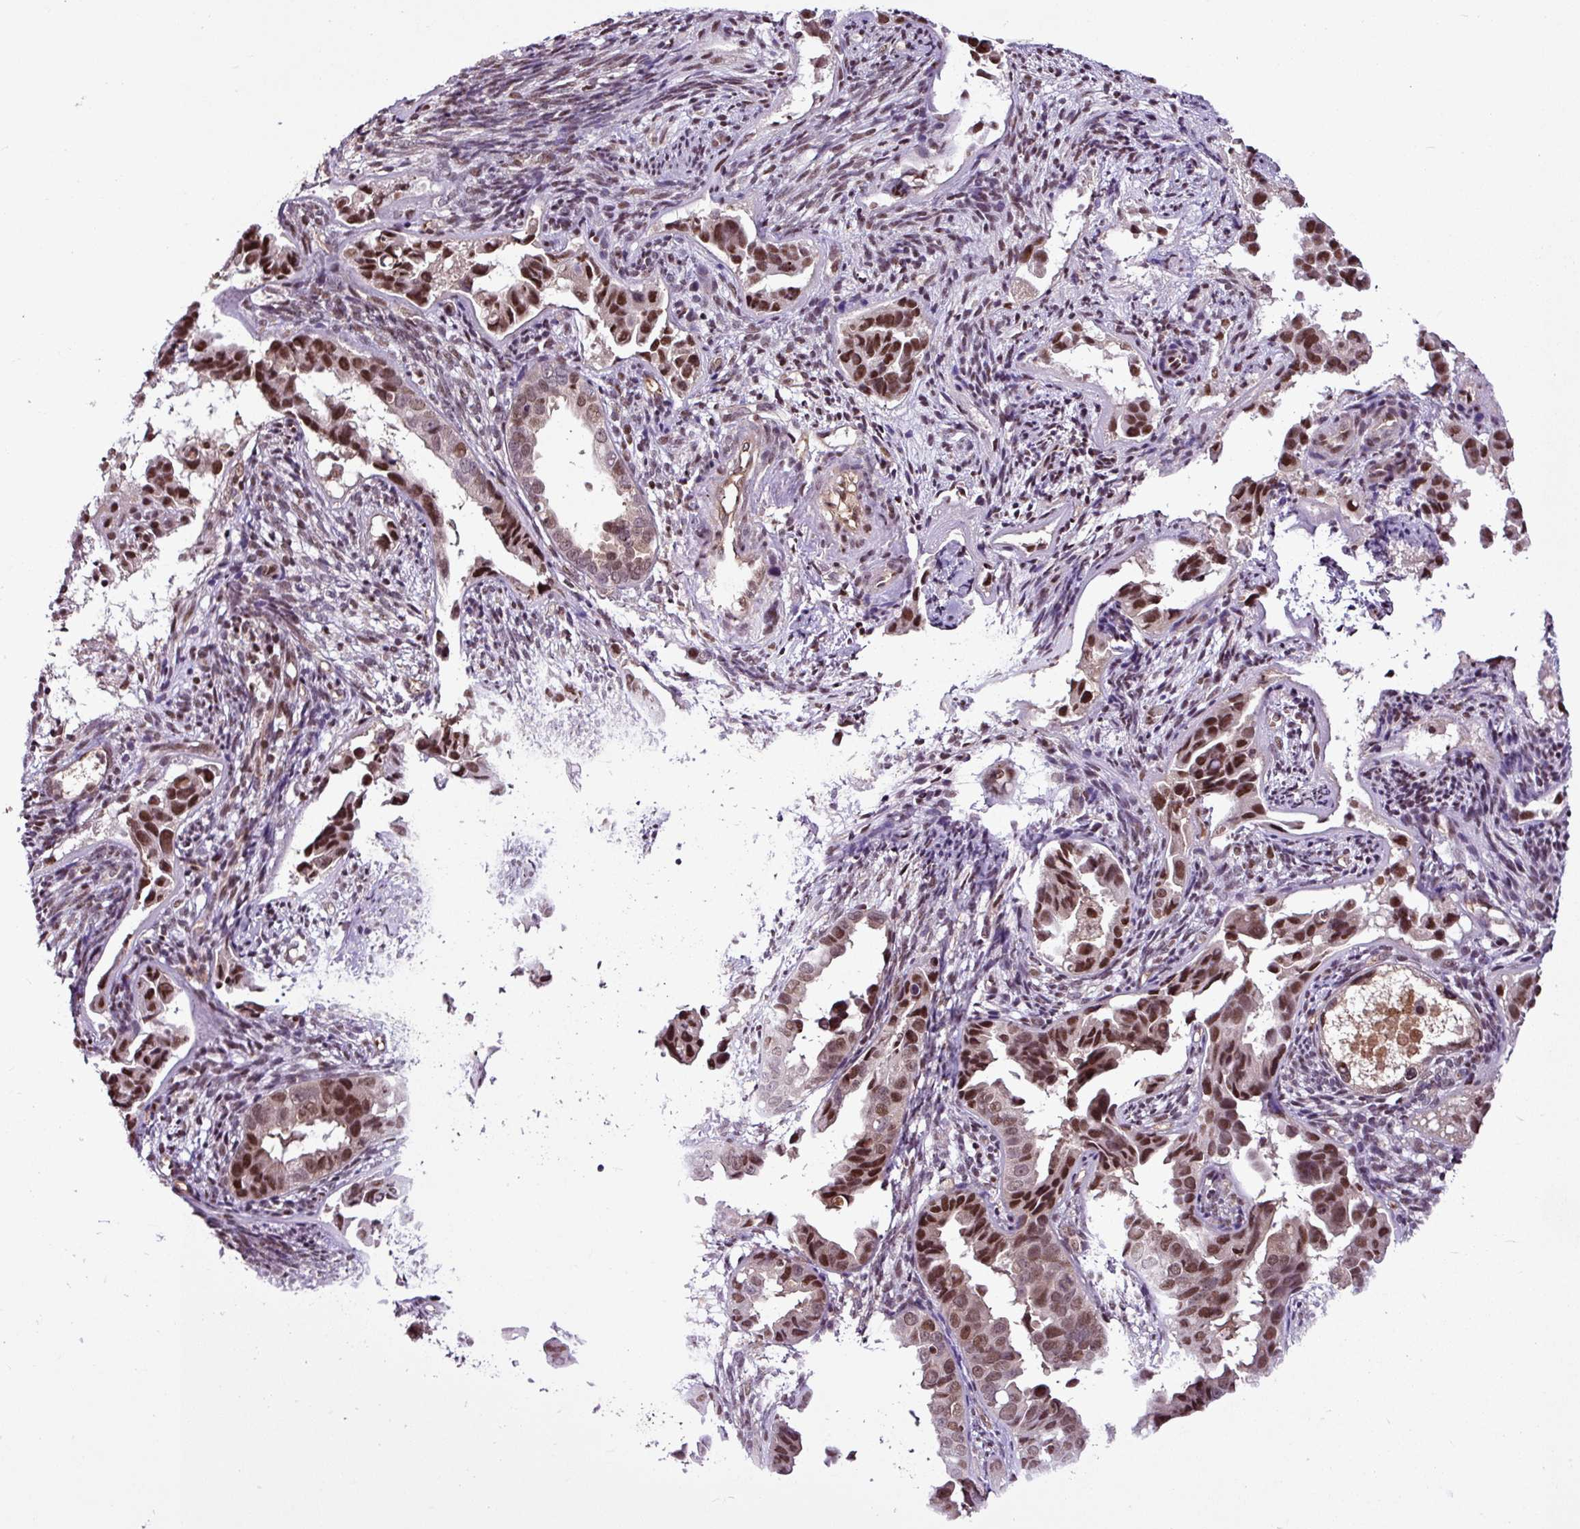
{"staining": {"intensity": "moderate", "quantity": ">75%", "location": "cytoplasmic/membranous,nuclear"}, "tissue": "endometrial cancer", "cell_type": "Tumor cells", "image_type": "cancer", "snomed": [{"axis": "morphology", "description": "Adenocarcinoma, NOS"}, {"axis": "topography", "description": "Endometrium"}], "caption": "An IHC photomicrograph of tumor tissue is shown. Protein staining in brown shows moderate cytoplasmic/membranous and nuclear positivity in endometrial adenocarcinoma within tumor cells.", "gene": "ITPKC", "patient": {"sex": "female", "age": 57}}